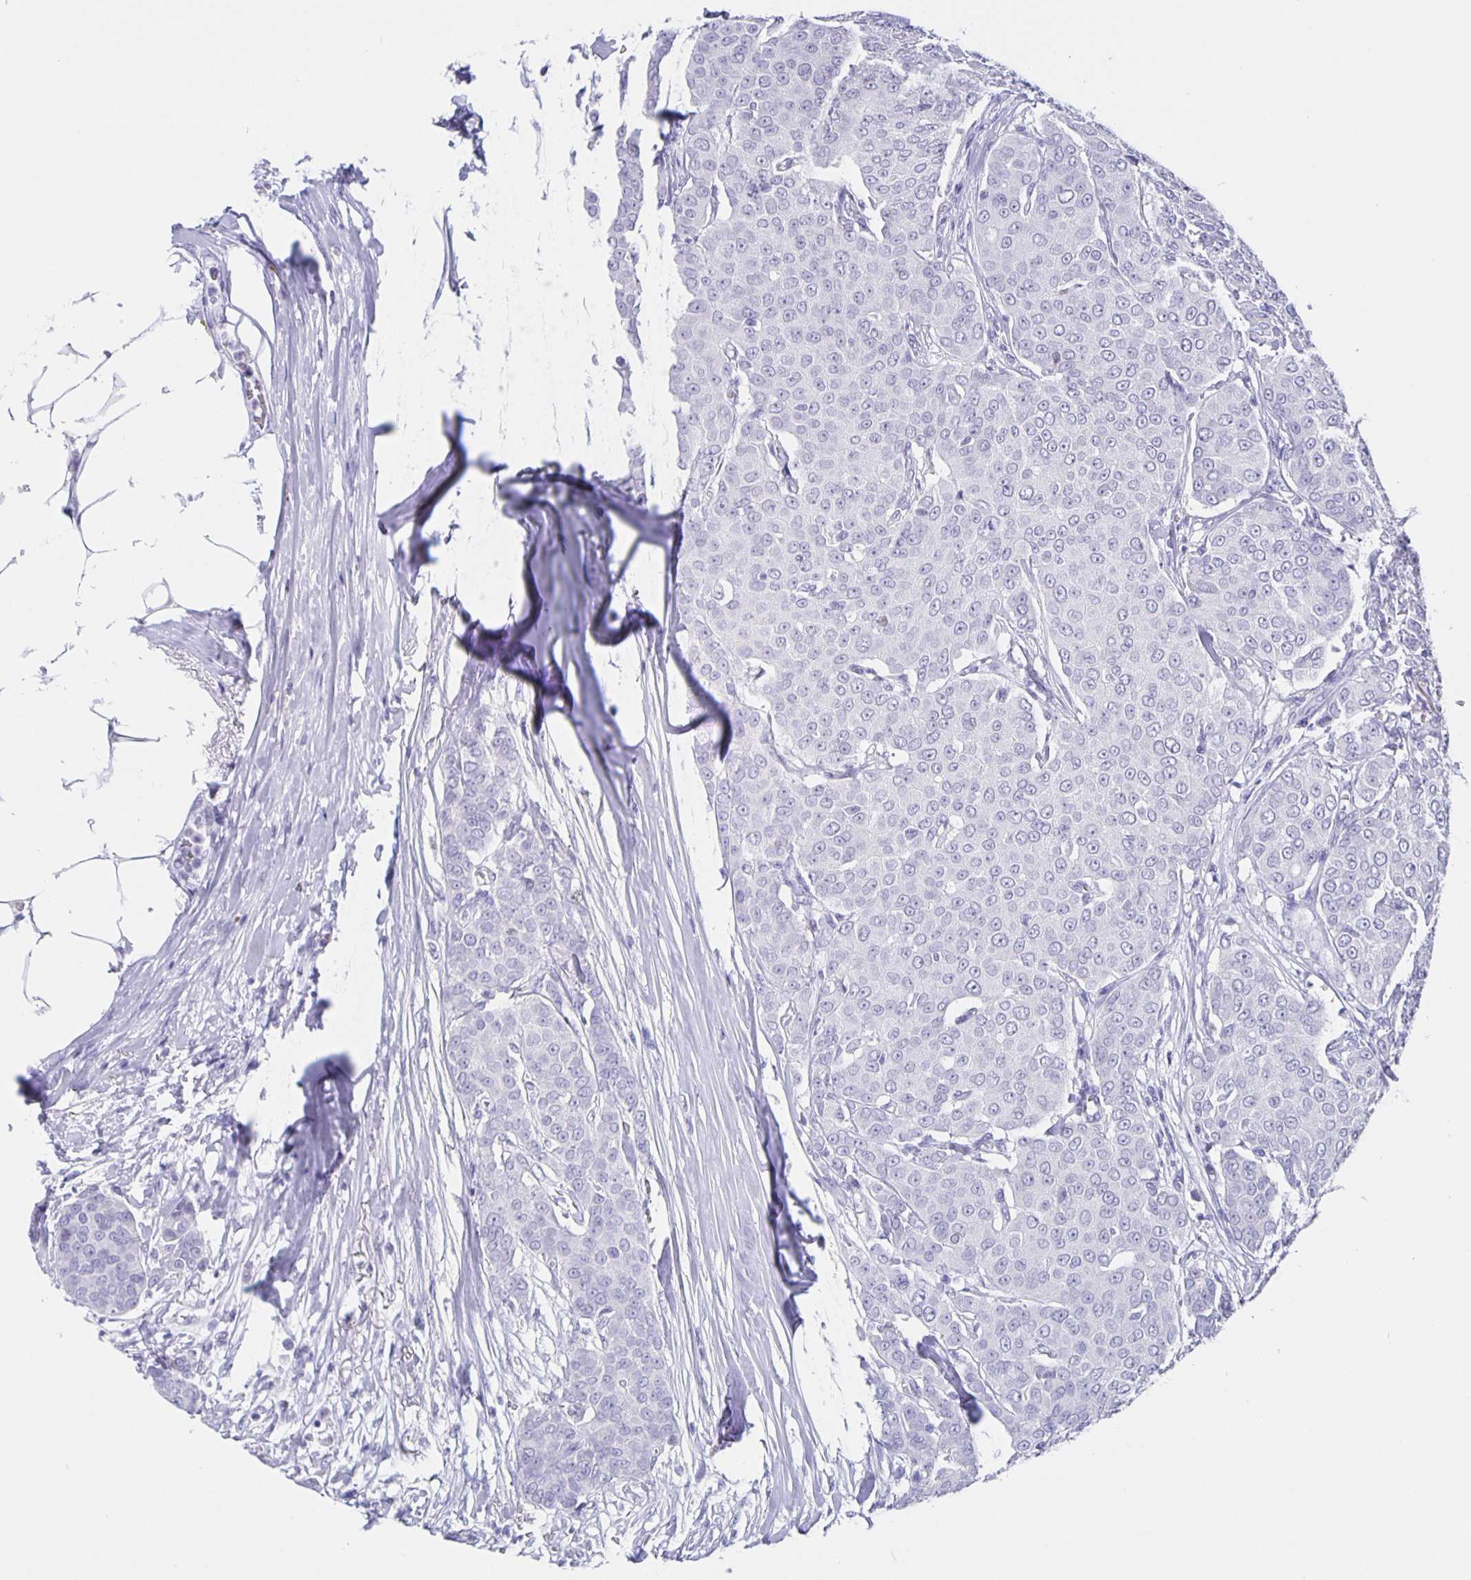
{"staining": {"intensity": "negative", "quantity": "none", "location": "none"}, "tissue": "breast cancer", "cell_type": "Tumor cells", "image_type": "cancer", "snomed": [{"axis": "morphology", "description": "Duct carcinoma"}, {"axis": "topography", "description": "Breast"}], "caption": "IHC of human intraductal carcinoma (breast) reveals no expression in tumor cells.", "gene": "SATB2", "patient": {"sex": "female", "age": 91}}